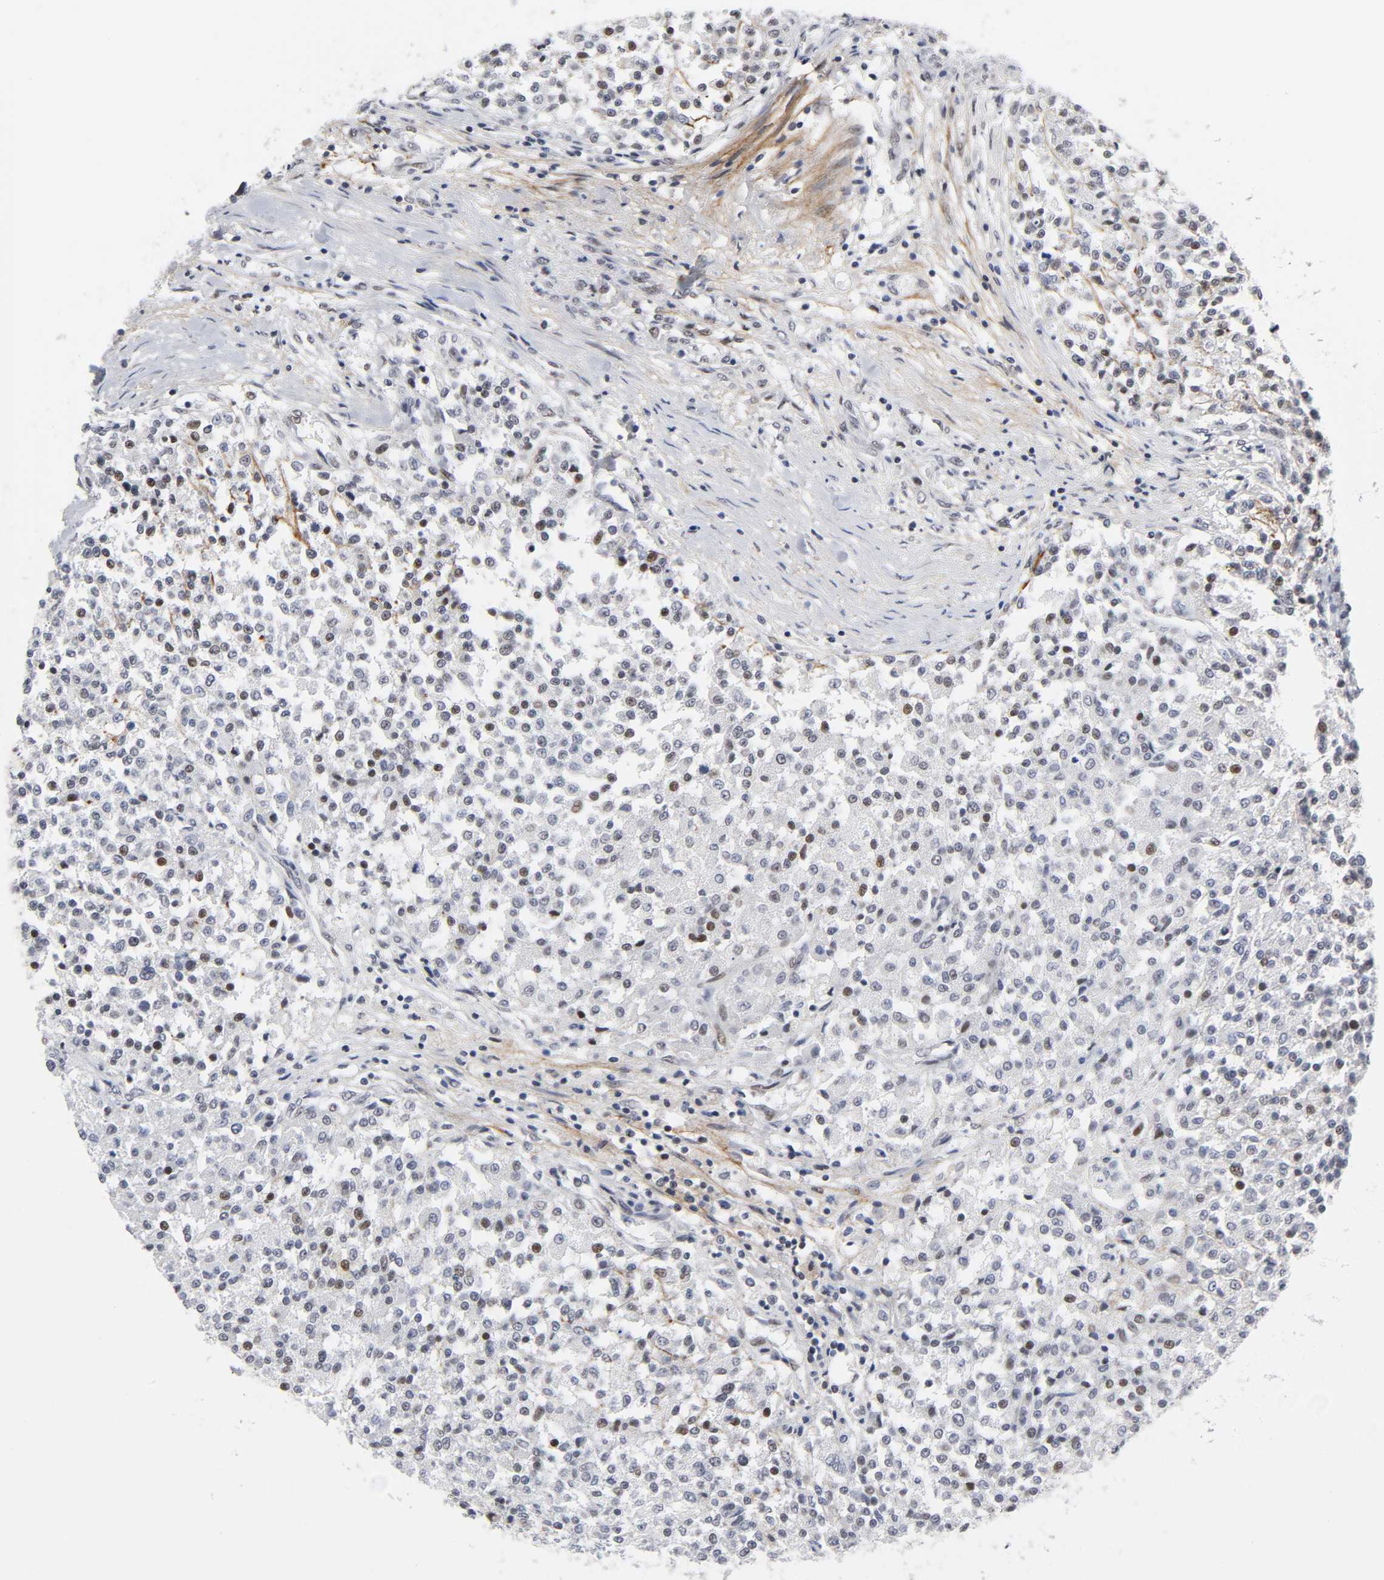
{"staining": {"intensity": "weak", "quantity": "25%-75%", "location": "nuclear"}, "tissue": "testis cancer", "cell_type": "Tumor cells", "image_type": "cancer", "snomed": [{"axis": "morphology", "description": "Seminoma, NOS"}, {"axis": "topography", "description": "Testis"}], "caption": "IHC photomicrograph of human testis cancer (seminoma) stained for a protein (brown), which shows low levels of weak nuclear expression in approximately 25%-75% of tumor cells.", "gene": "DIDO1", "patient": {"sex": "male", "age": 59}}